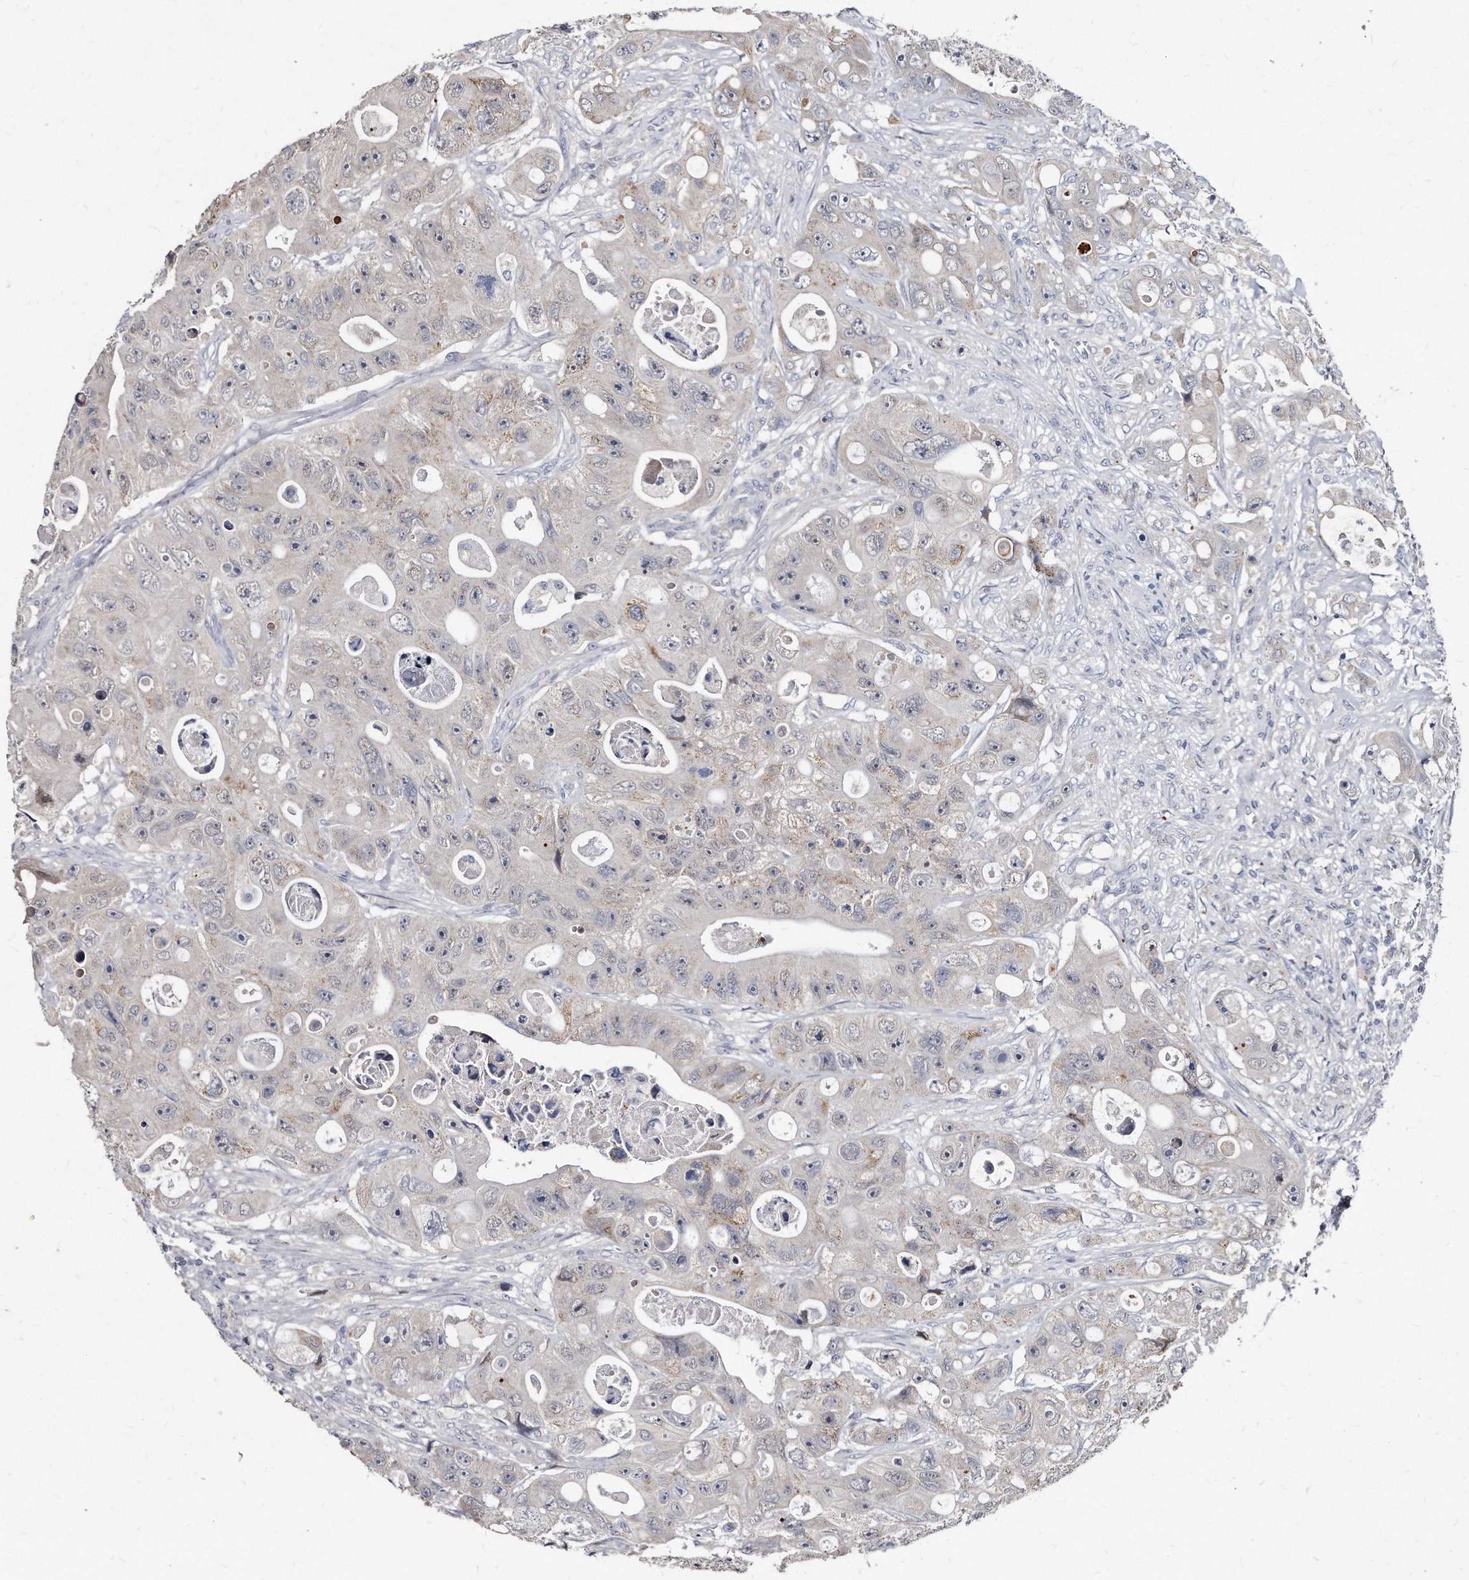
{"staining": {"intensity": "negative", "quantity": "none", "location": "none"}, "tissue": "colorectal cancer", "cell_type": "Tumor cells", "image_type": "cancer", "snomed": [{"axis": "morphology", "description": "Adenocarcinoma, NOS"}, {"axis": "topography", "description": "Colon"}], "caption": "Histopathology image shows no significant protein expression in tumor cells of colorectal adenocarcinoma.", "gene": "KLHDC3", "patient": {"sex": "female", "age": 46}}